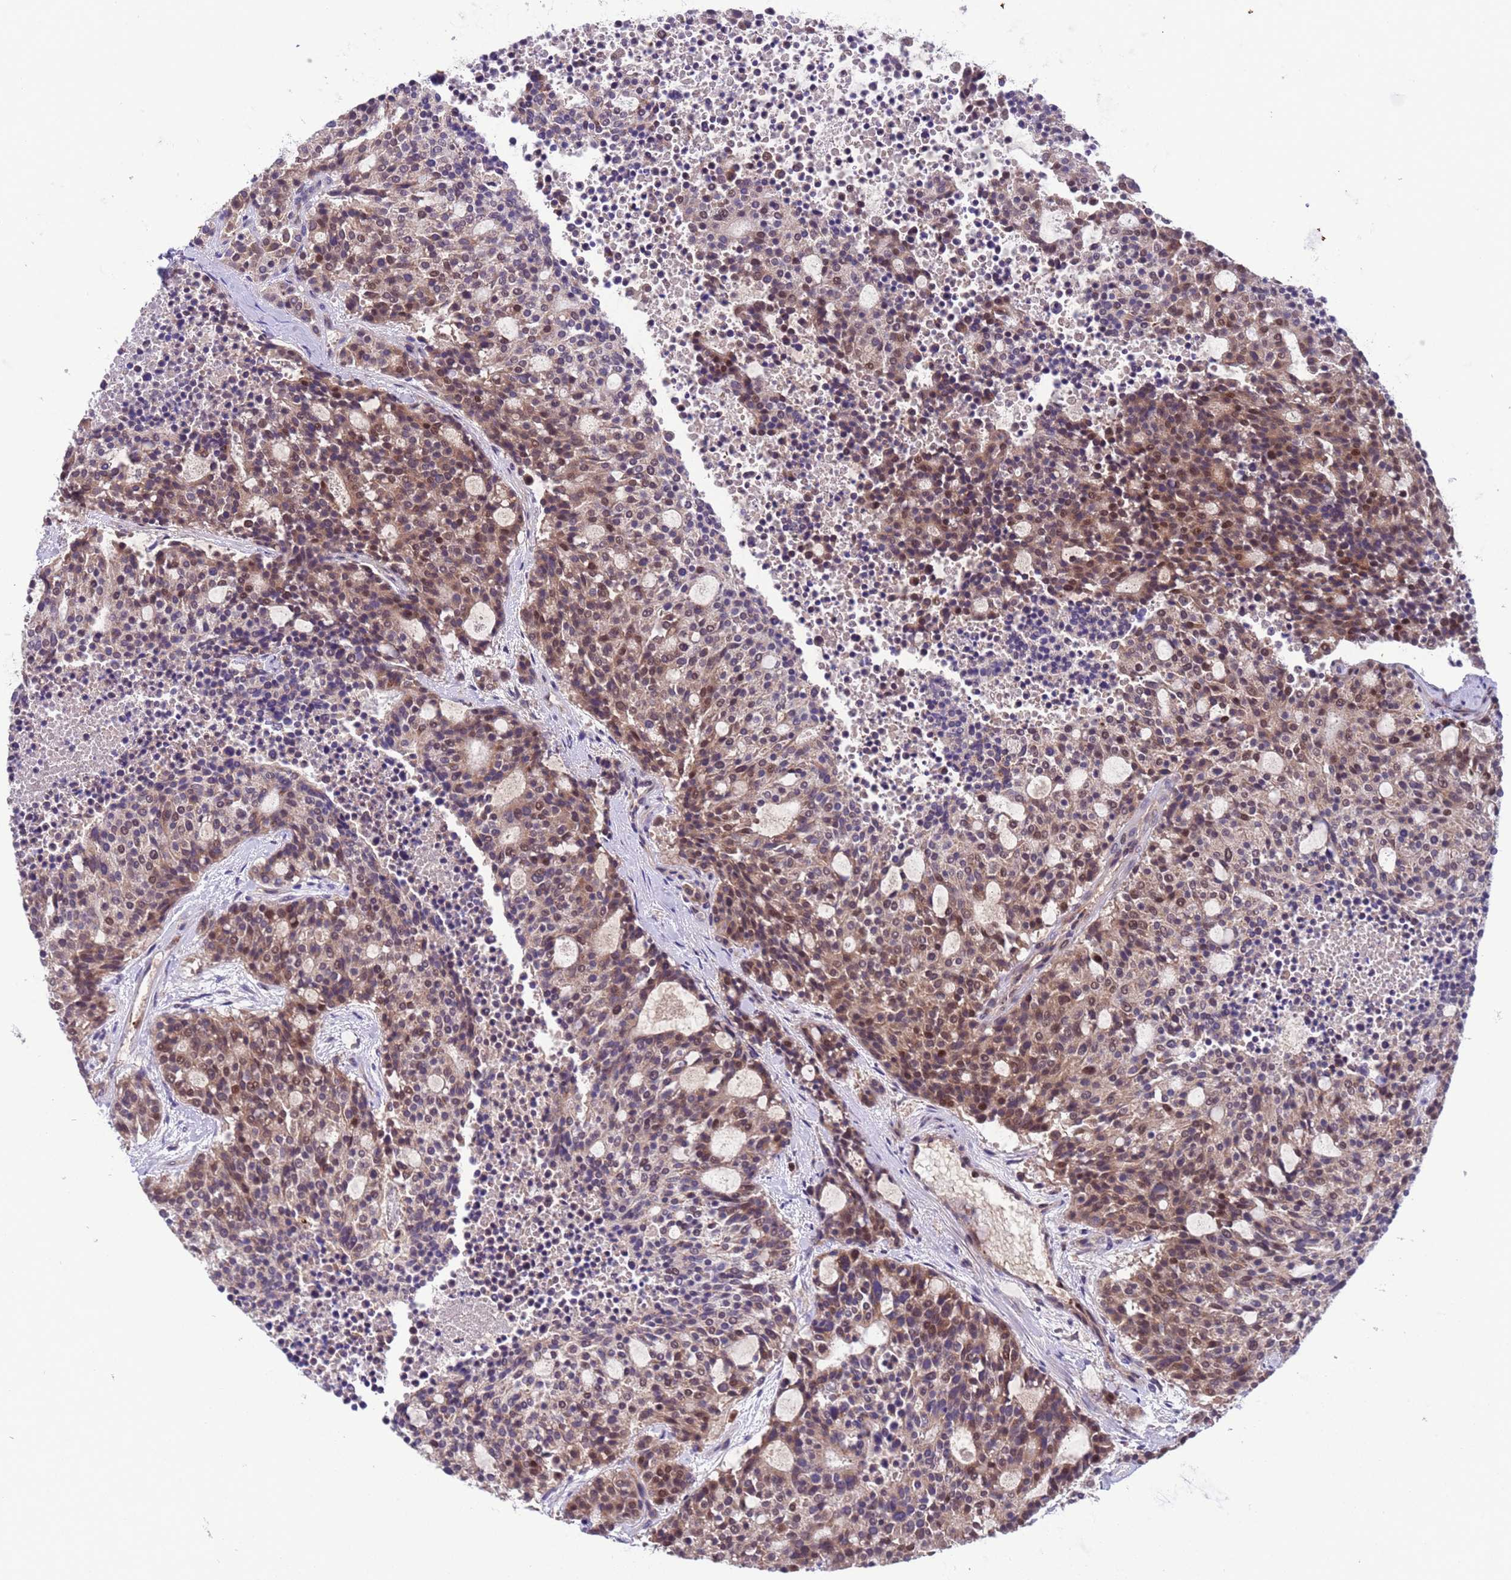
{"staining": {"intensity": "moderate", "quantity": ">75%", "location": "cytoplasmic/membranous,nuclear"}, "tissue": "carcinoid", "cell_type": "Tumor cells", "image_type": "cancer", "snomed": [{"axis": "morphology", "description": "Carcinoid, malignant, NOS"}, {"axis": "topography", "description": "Pancreas"}], "caption": "A histopathology image of human carcinoid stained for a protein exhibits moderate cytoplasmic/membranous and nuclear brown staining in tumor cells. The staining was performed using DAB, with brown indicating positive protein expression. Nuclei are stained blue with hematoxylin.", "gene": "PARP16", "patient": {"sex": "female", "age": 54}}